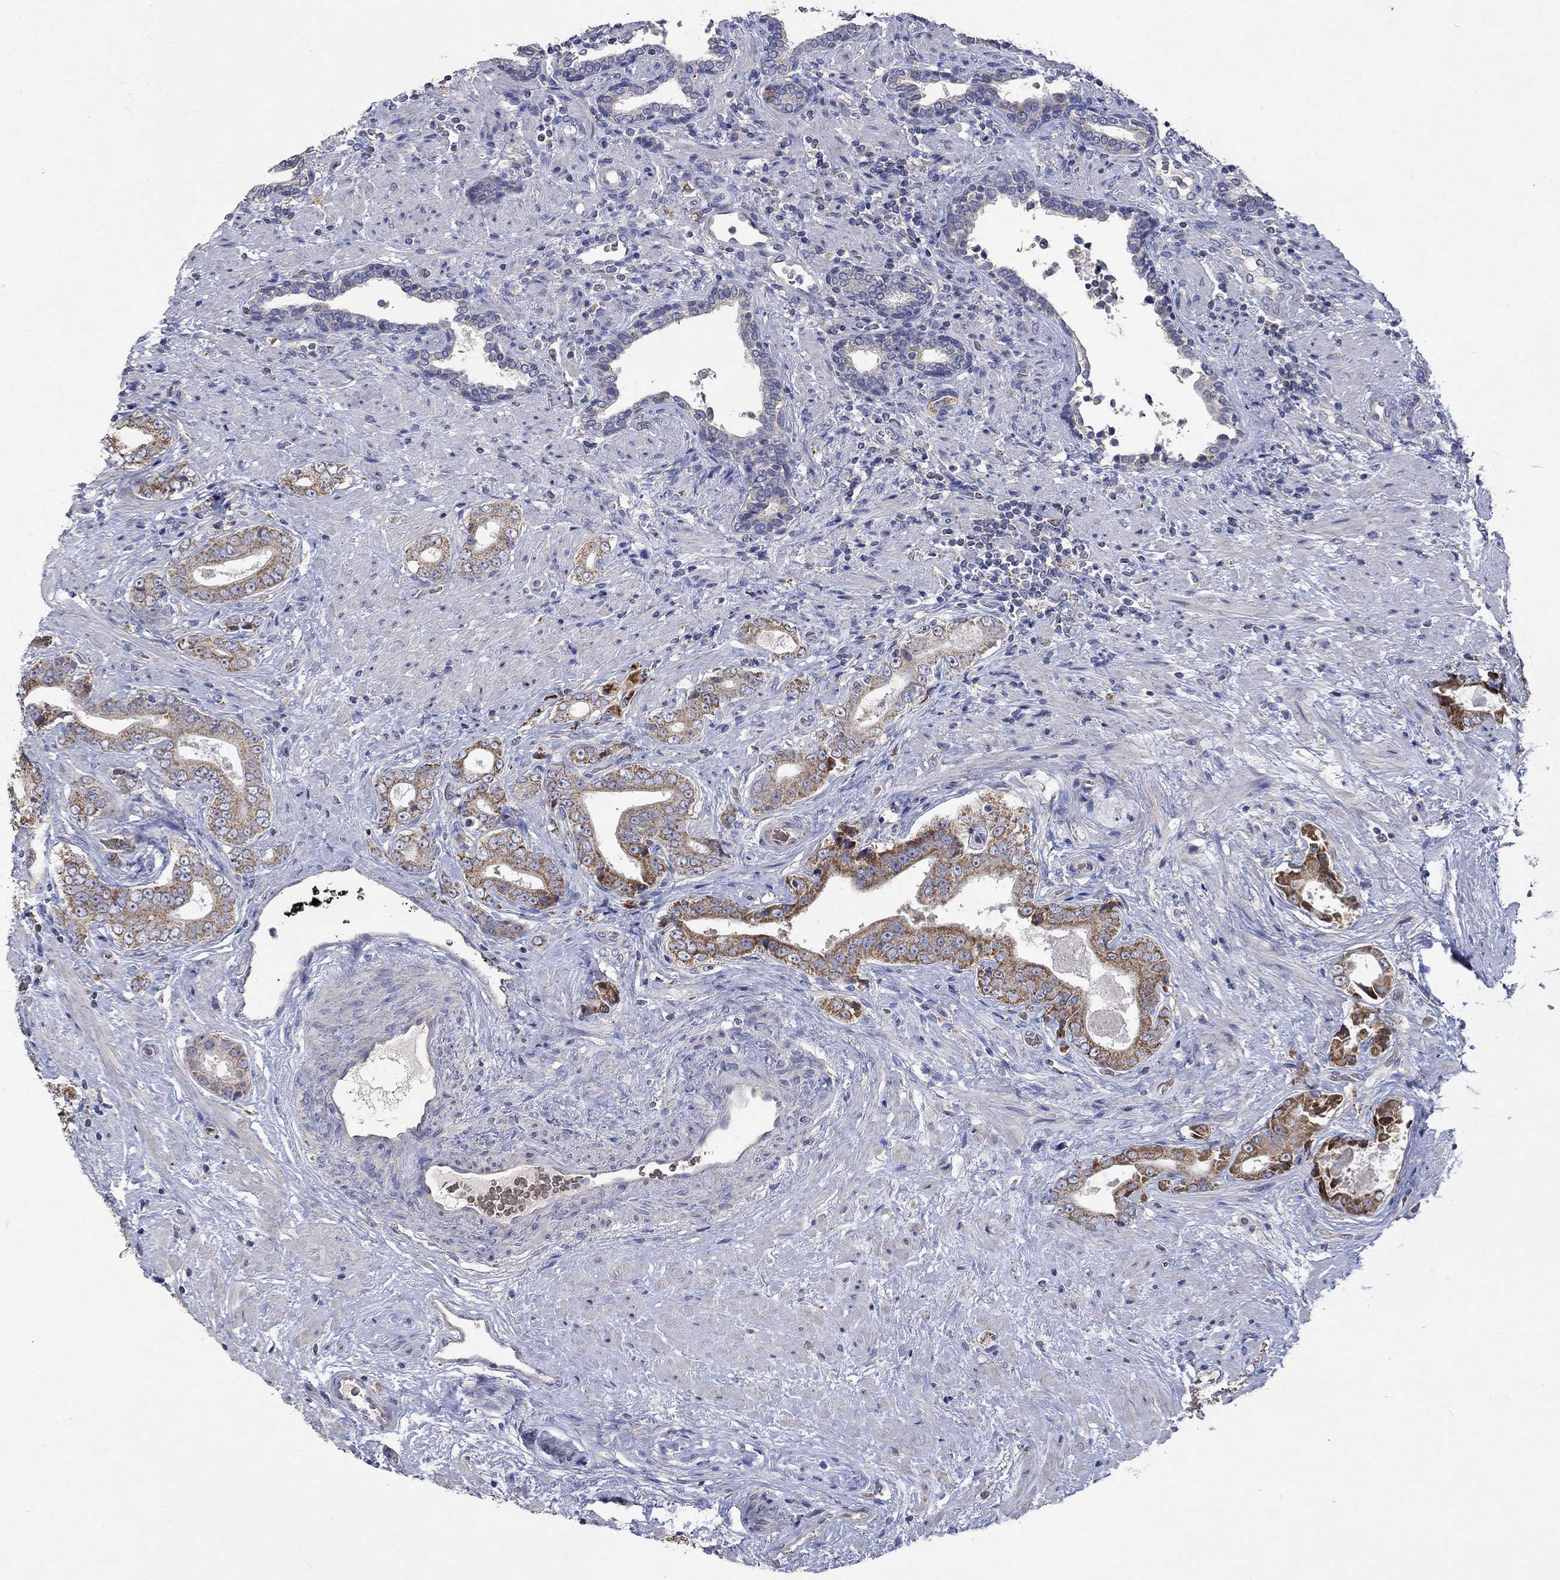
{"staining": {"intensity": "moderate", "quantity": "25%-75%", "location": "cytoplasmic/membranous"}, "tissue": "prostate cancer", "cell_type": "Tumor cells", "image_type": "cancer", "snomed": [{"axis": "morphology", "description": "Adenocarcinoma, Low grade"}, {"axis": "topography", "description": "Prostate and seminal vesicle, NOS"}], "caption": "Moderate cytoplasmic/membranous protein expression is identified in approximately 25%-75% of tumor cells in adenocarcinoma (low-grade) (prostate).", "gene": "UGT8", "patient": {"sex": "male", "age": 61}}